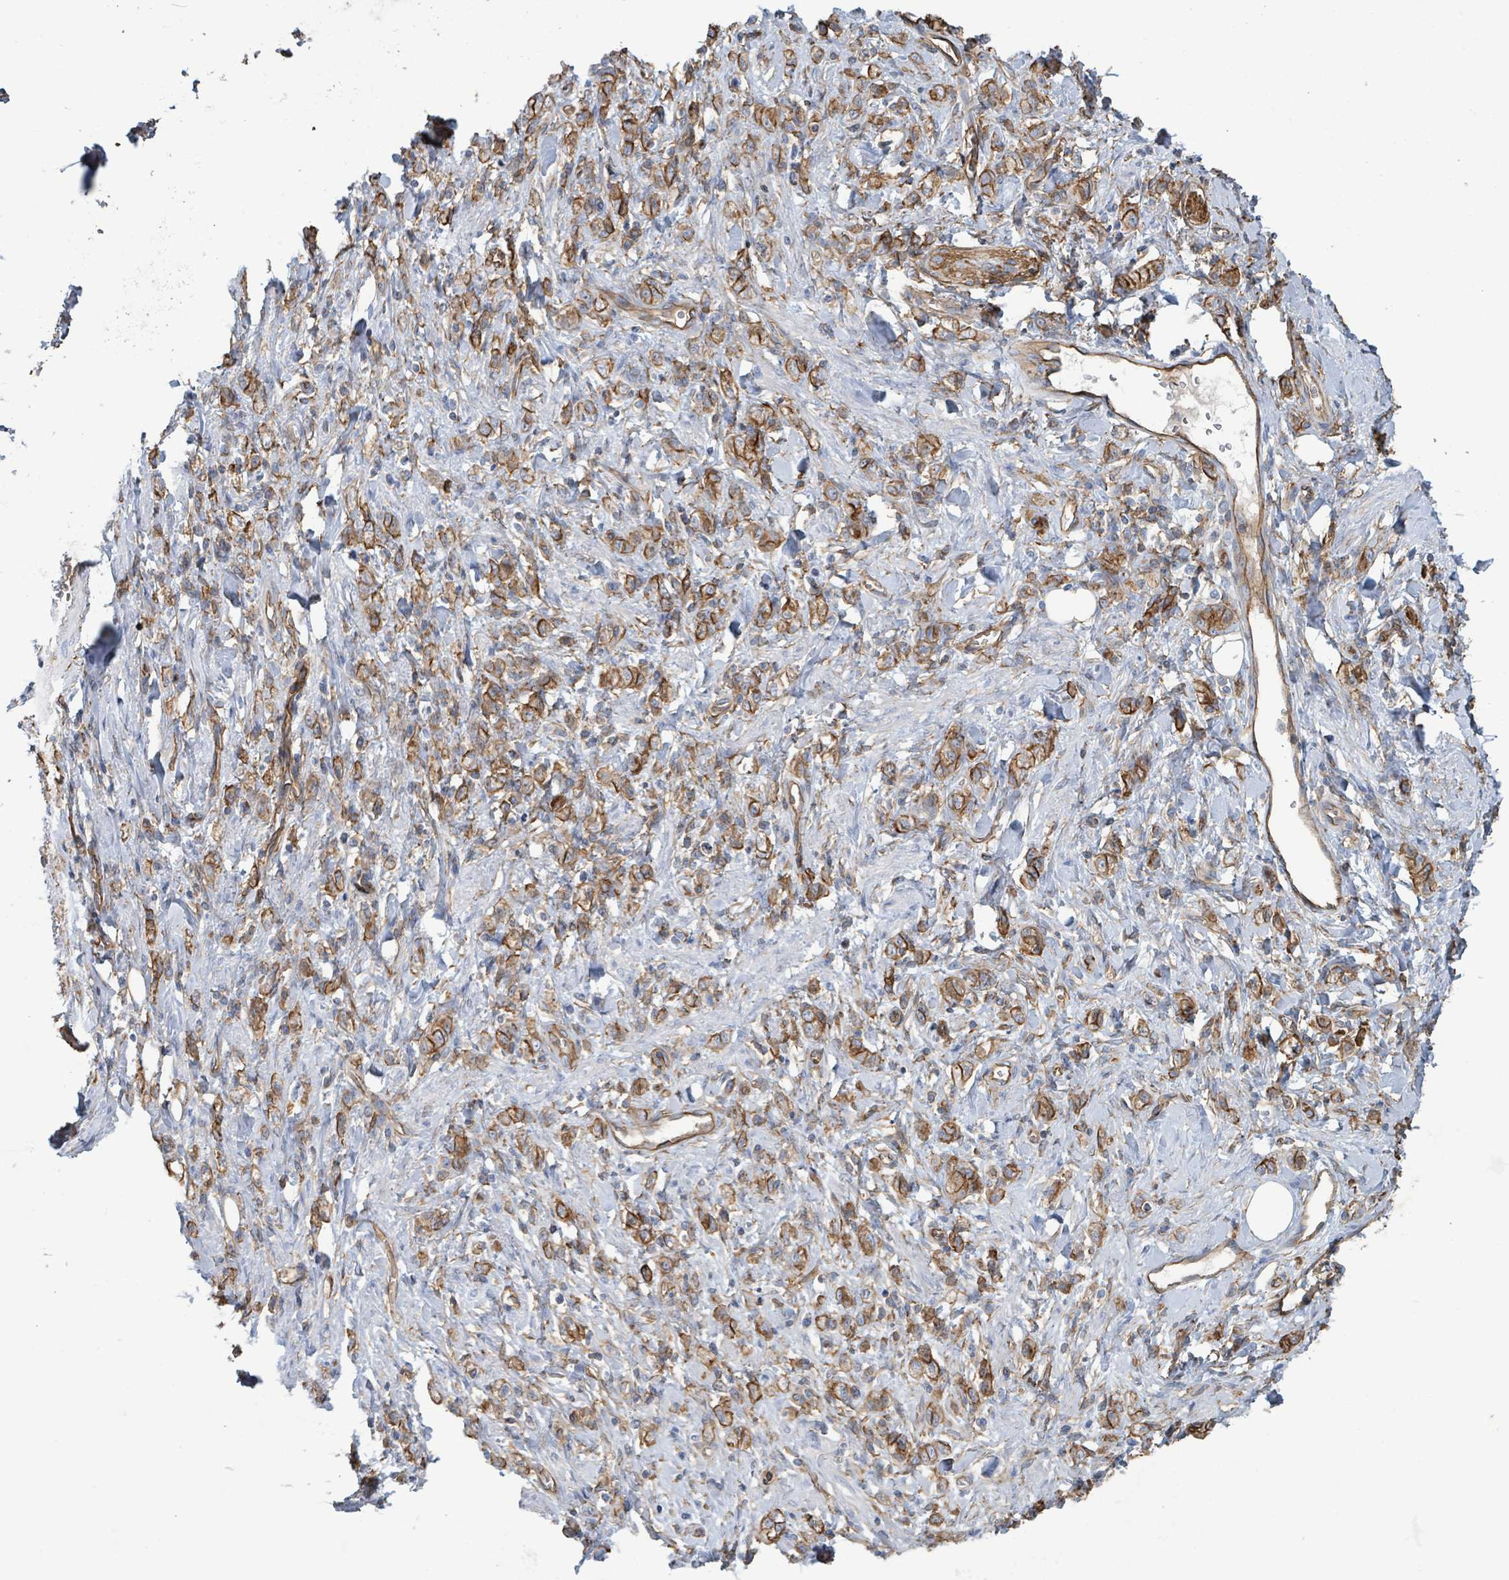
{"staining": {"intensity": "moderate", "quantity": ">75%", "location": "cytoplasmic/membranous"}, "tissue": "stomach cancer", "cell_type": "Tumor cells", "image_type": "cancer", "snomed": [{"axis": "morphology", "description": "Adenocarcinoma, NOS"}, {"axis": "topography", "description": "Stomach"}], "caption": "Brown immunohistochemical staining in stomach cancer shows moderate cytoplasmic/membranous staining in about >75% of tumor cells. The protein is stained brown, and the nuclei are stained in blue (DAB (3,3'-diaminobenzidine) IHC with brightfield microscopy, high magnification).", "gene": "LDOC1", "patient": {"sex": "male", "age": 77}}